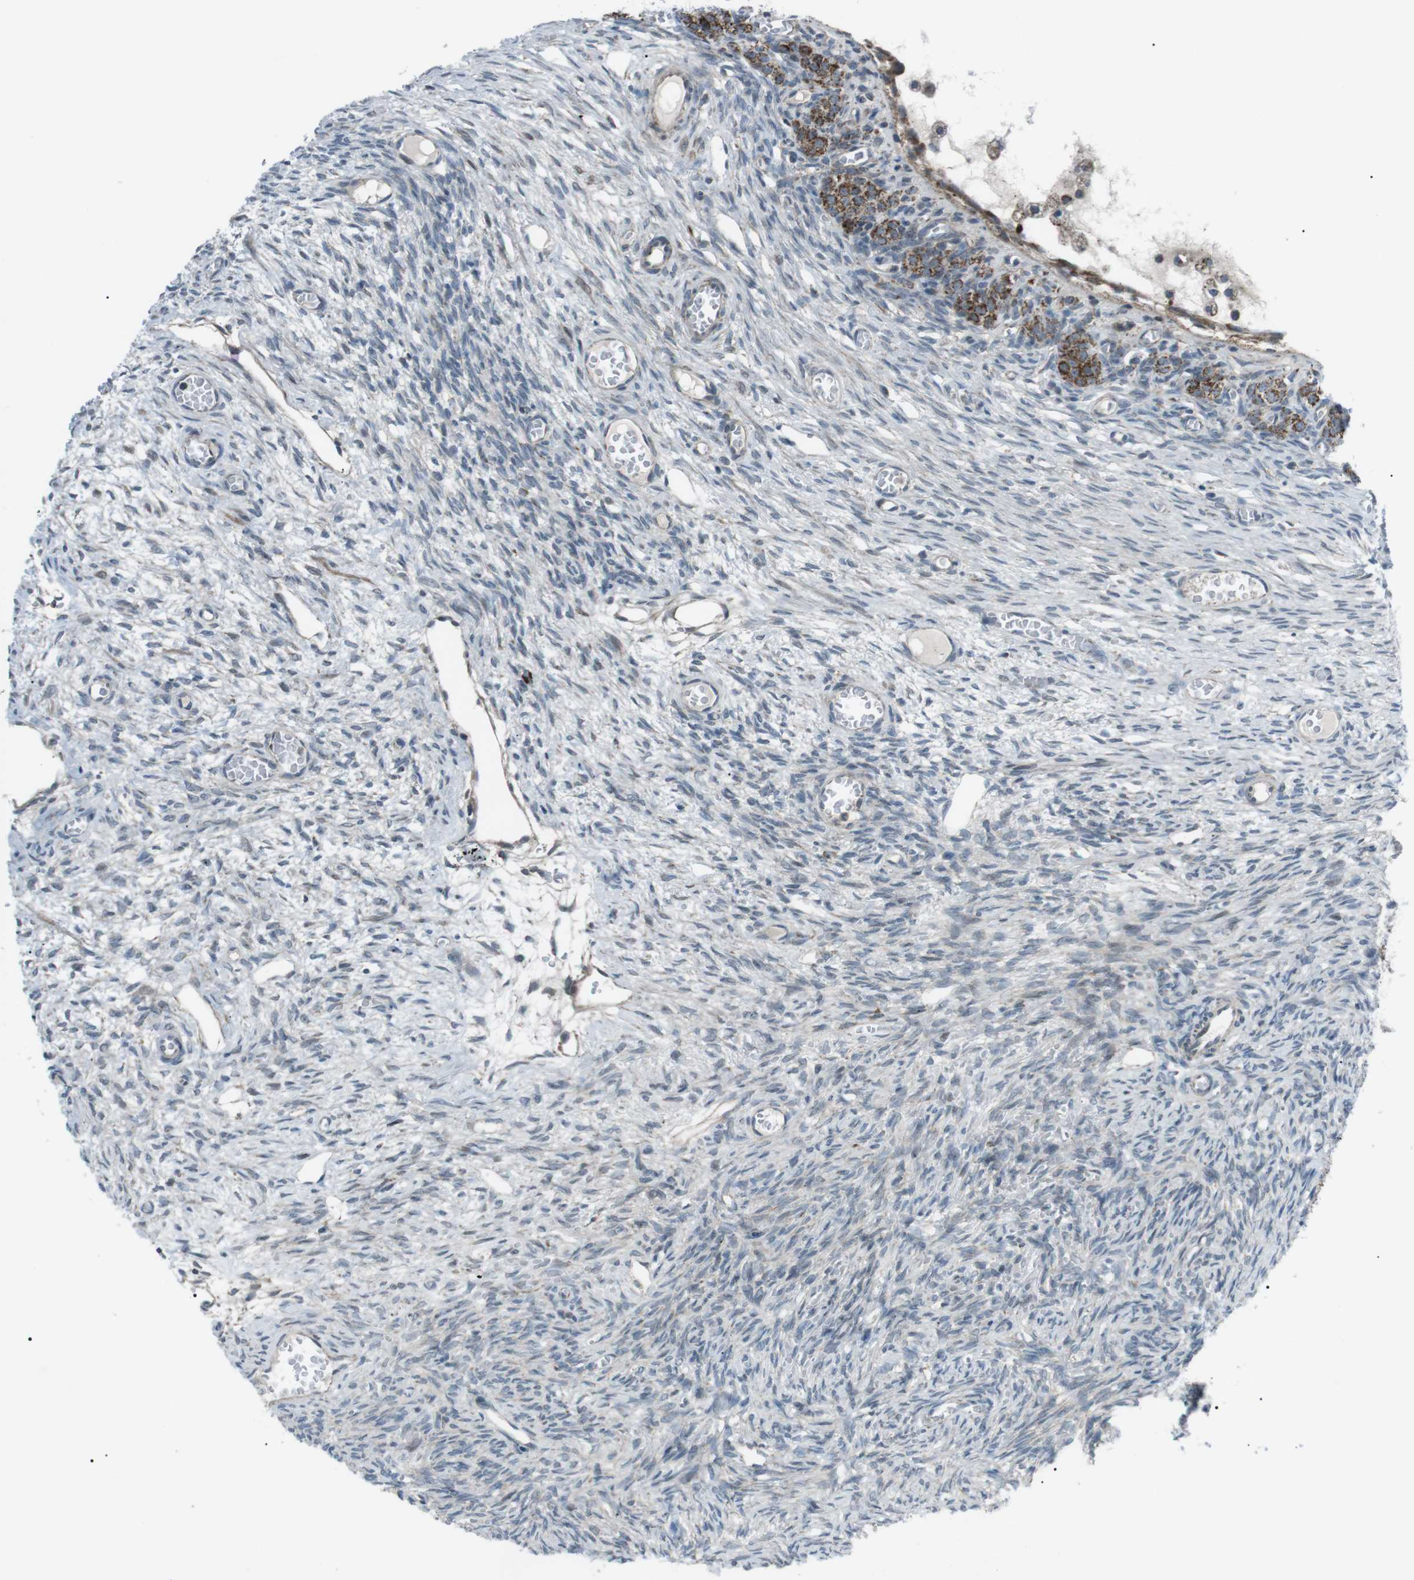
{"staining": {"intensity": "moderate", "quantity": ">75%", "location": "cytoplasmic/membranous"}, "tissue": "ovary", "cell_type": "Follicle cells", "image_type": "normal", "snomed": [{"axis": "morphology", "description": "Normal tissue, NOS"}, {"axis": "topography", "description": "Ovary"}], "caption": "Brown immunohistochemical staining in unremarkable human ovary exhibits moderate cytoplasmic/membranous expression in approximately >75% of follicle cells.", "gene": "ARID5B", "patient": {"sex": "female", "age": 27}}